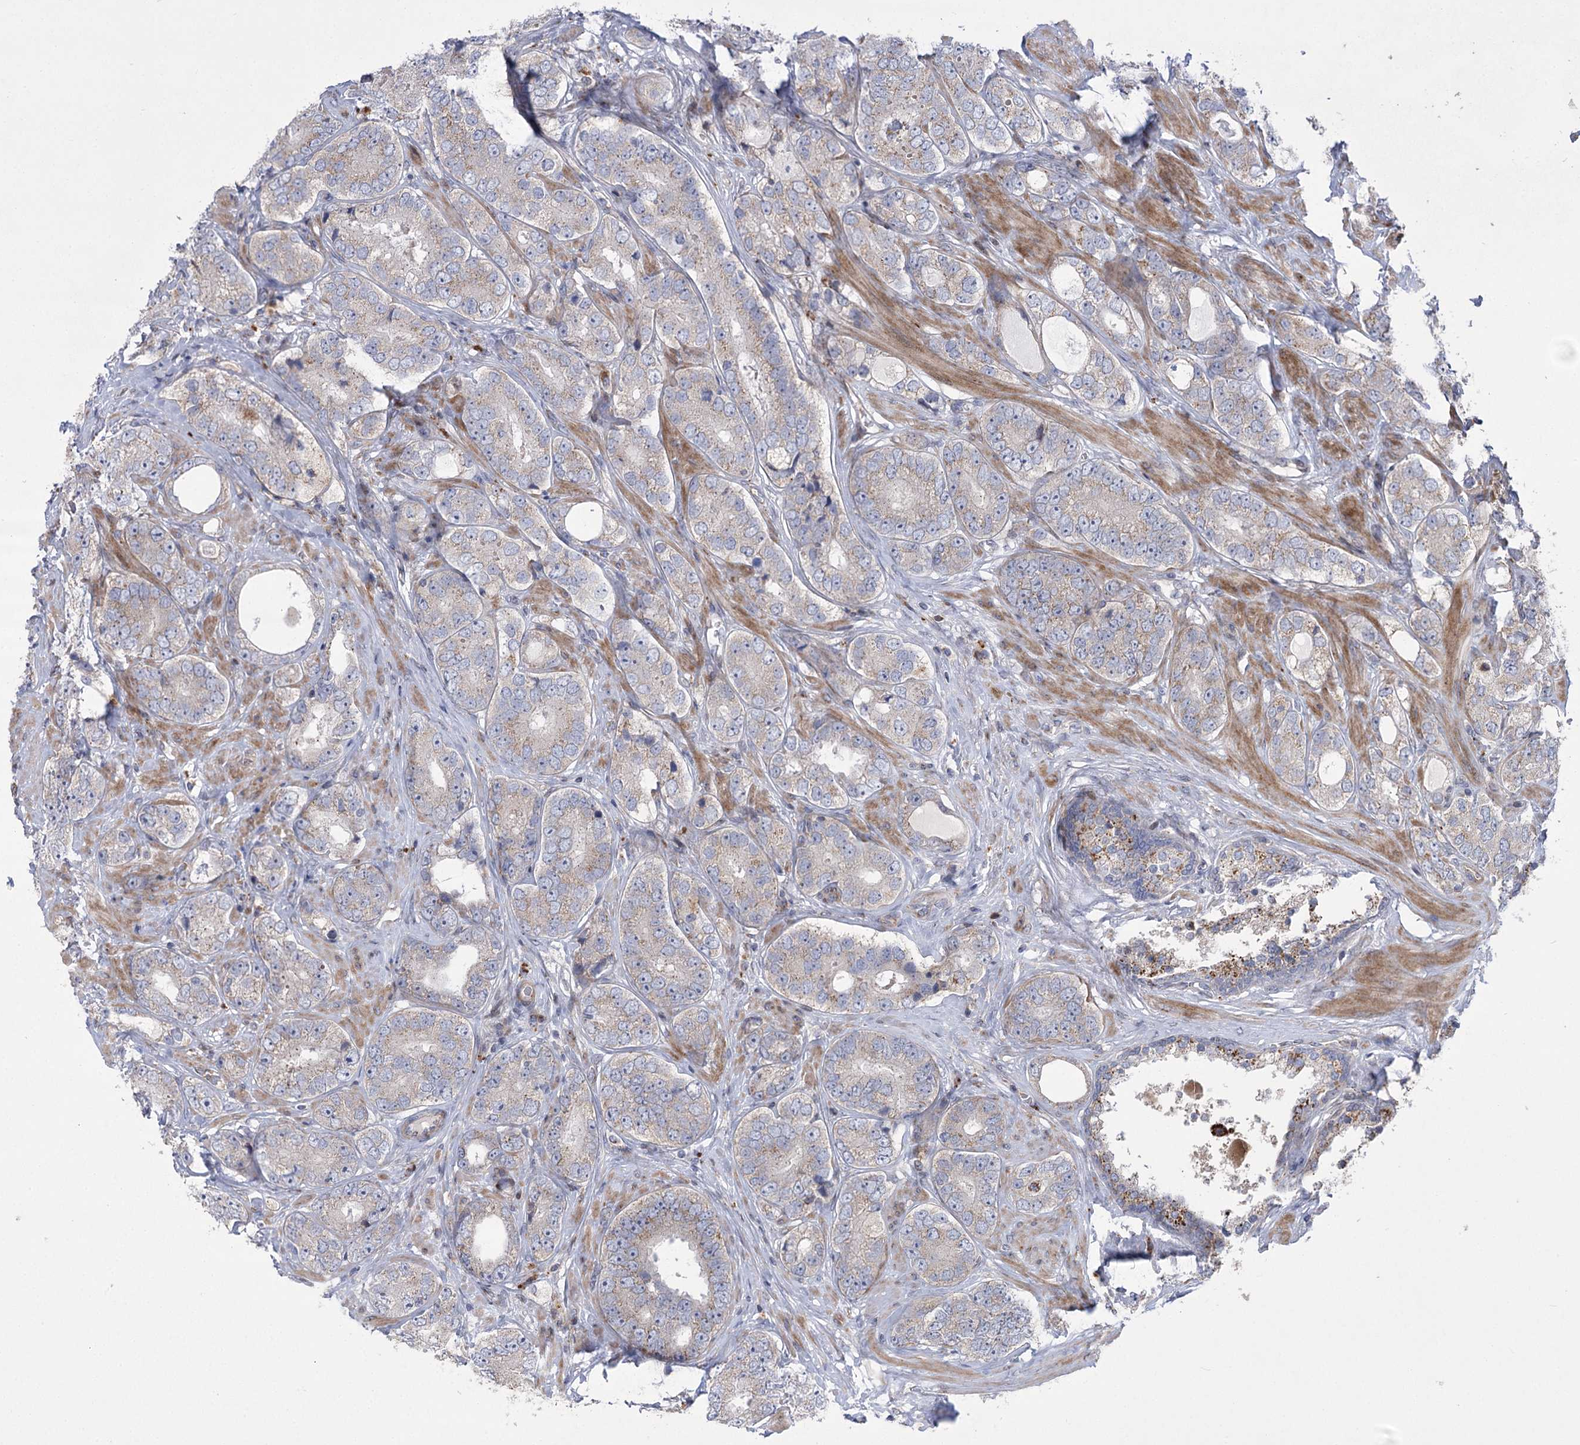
{"staining": {"intensity": "negative", "quantity": "none", "location": "none"}, "tissue": "prostate cancer", "cell_type": "Tumor cells", "image_type": "cancer", "snomed": [{"axis": "morphology", "description": "Adenocarcinoma, High grade"}, {"axis": "topography", "description": "Prostate"}], "caption": "Human prostate high-grade adenocarcinoma stained for a protein using immunohistochemistry demonstrates no staining in tumor cells.", "gene": "NME7", "patient": {"sex": "male", "age": 56}}